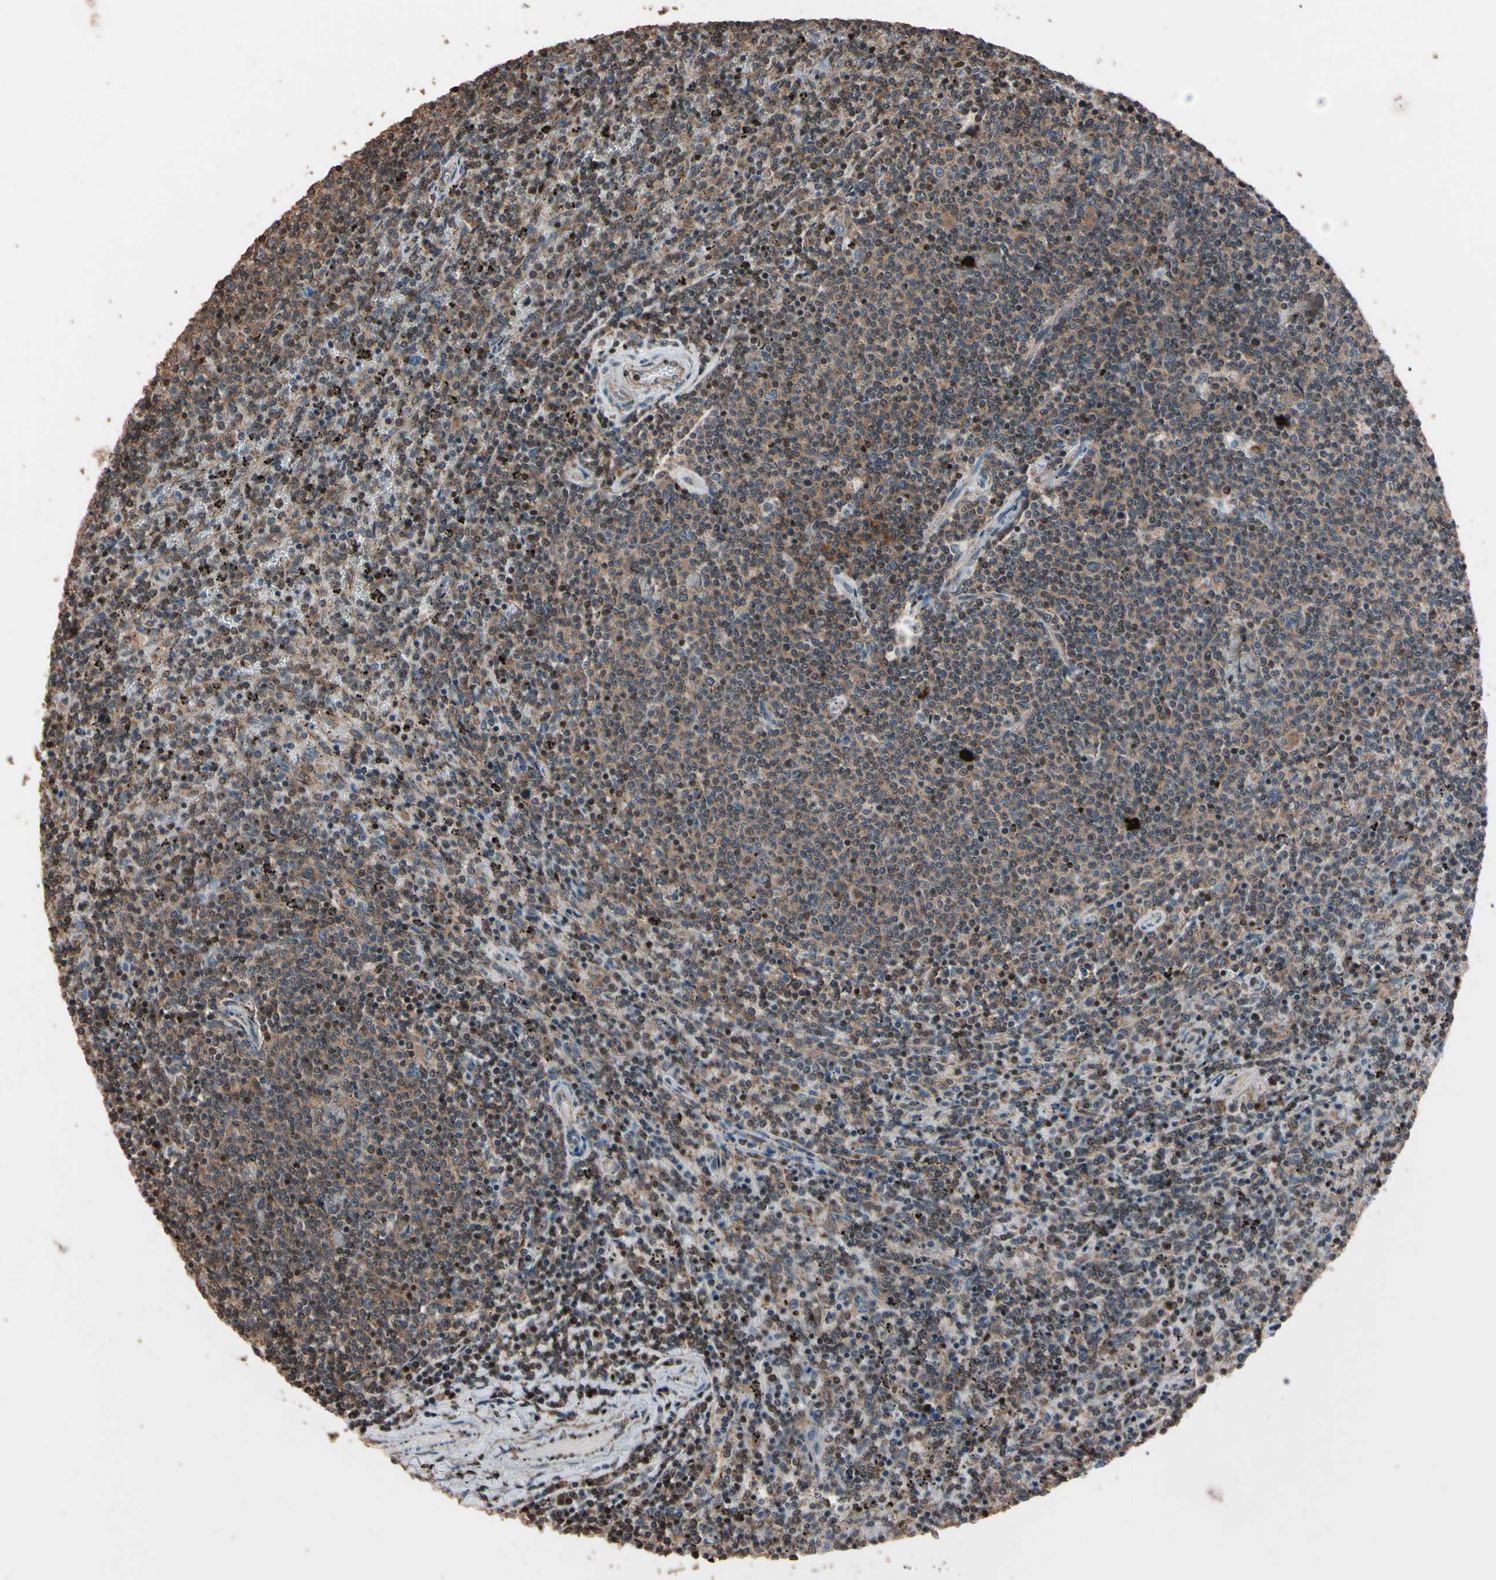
{"staining": {"intensity": "weak", "quantity": "25%-75%", "location": "cytoplasmic/membranous,nuclear"}, "tissue": "lymphoma", "cell_type": "Tumor cells", "image_type": "cancer", "snomed": [{"axis": "morphology", "description": "Malignant lymphoma, non-Hodgkin's type, Low grade"}, {"axis": "topography", "description": "Spleen"}], "caption": "Immunohistochemistry of human lymphoma shows low levels of weak cytoplasmic/membranous and nuclear positivity in approximately 25%-75% of tumor cells.", "gene": "TNFRSF1A", "patient": {"sex": "female", "age": 50}}